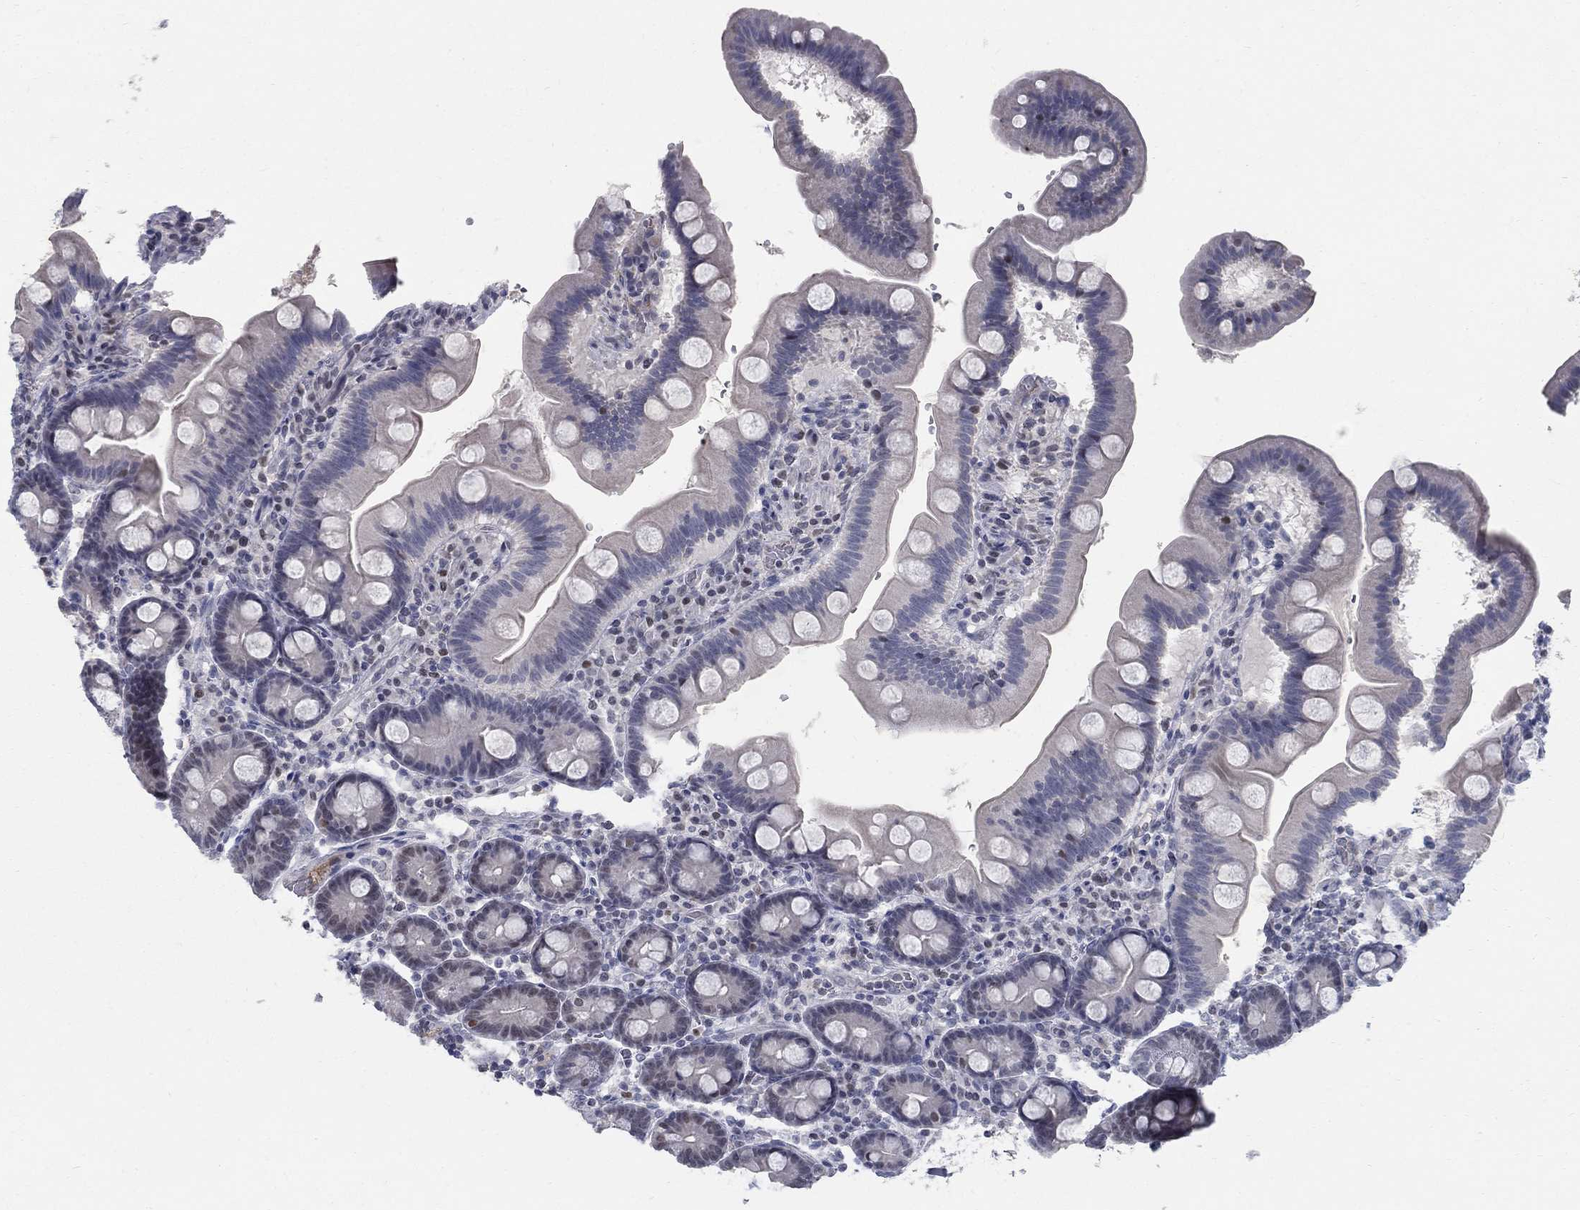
{"staining": {"intensity": "negative", "quantity": "none", "location": "none"}, "tissue": "duodenum", "cell_type": "Glandular cells", "image_type": "normal", "snomed": [{"axis": "morphology", "description": "Normal tissue, NOS"}, {"axis": "topography", "description": "Duodenum"}], "caption": "Immunohistochemistry (IHC) of benign duodenum exhibits no expression in glandular cells.", "gene": "GCFC2", "patient": {"sex": "male", "age": 59}}